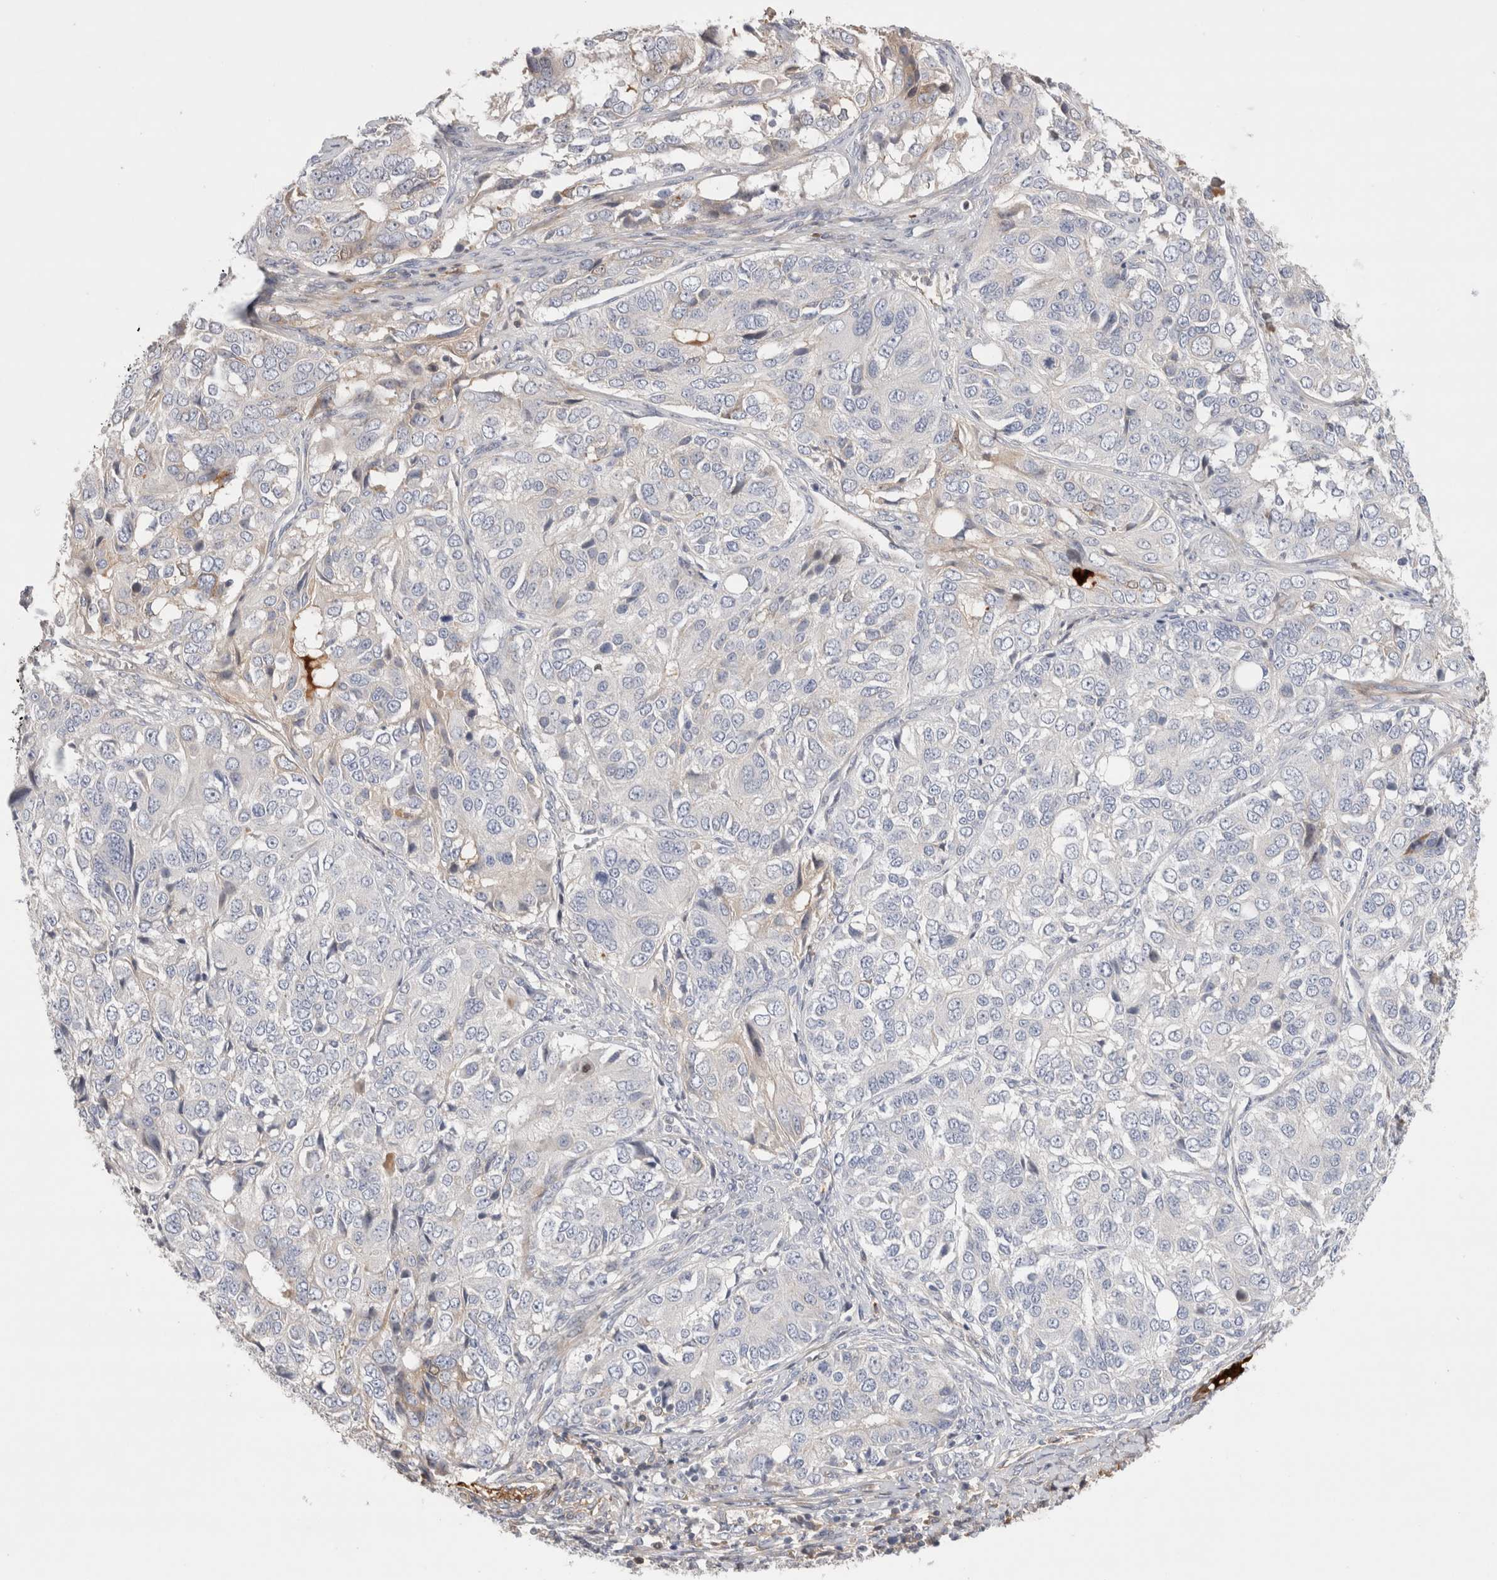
{"staining": {"intensity": "negative", "quantity": "none", "location": "none"}, "tissue": "ovarian cancer", "cell_type": "Tumor cells", "image_type": "cancer", "snomed": [{"axis": "morphology", "description": "Carcinoma, endometroid"}, {"axis": "topography", "description": "Ovary"}], "caption": "IHC of endometroid carcinoma (ovarian) exhibits no expression in tumor cells.", "gene": "ECHDC2", "patient": {"sex": "female", "age": 51}}